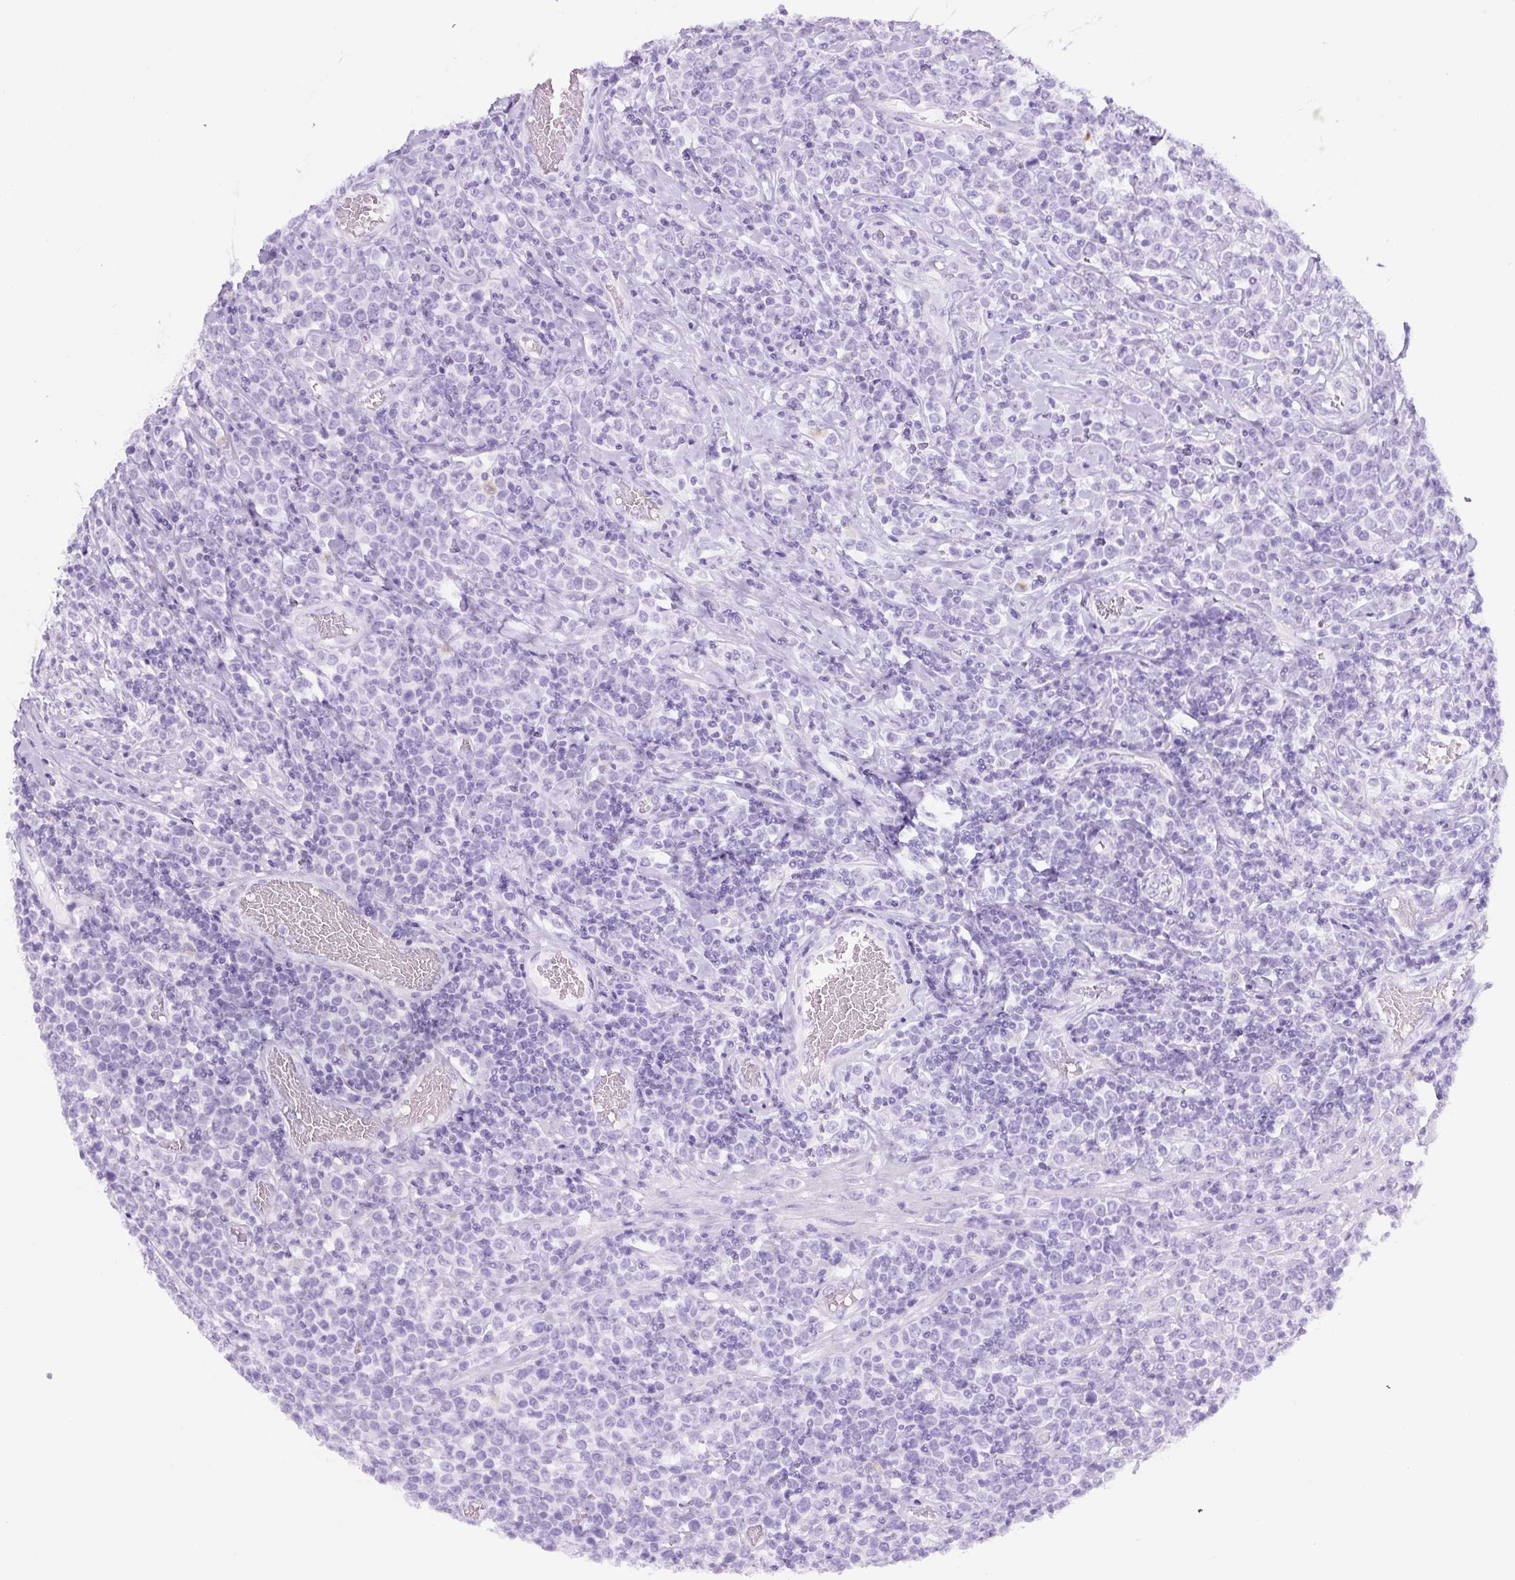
{"staining": {"intensity": "negative", "quantity": "none", "location": "none"}, "tissue": "lymphoma", "cell_type": "Tumor cells", "image_type": "cancer", "snomed": [{"axis": "morphology", "description": "Malignant lymphoma, non-Hodgkin's type, High grade"}, {"axis": "topography", "description": "Soft tissue"}], "caption": "DAB immunohistochemical staining of human high-grade malignant lymphoma, non-Hodgkin's type demonstrates no significant staining in tumor cells.", "gene": "TMEM200B", "patient": {"sex": "female", "age": 56}}